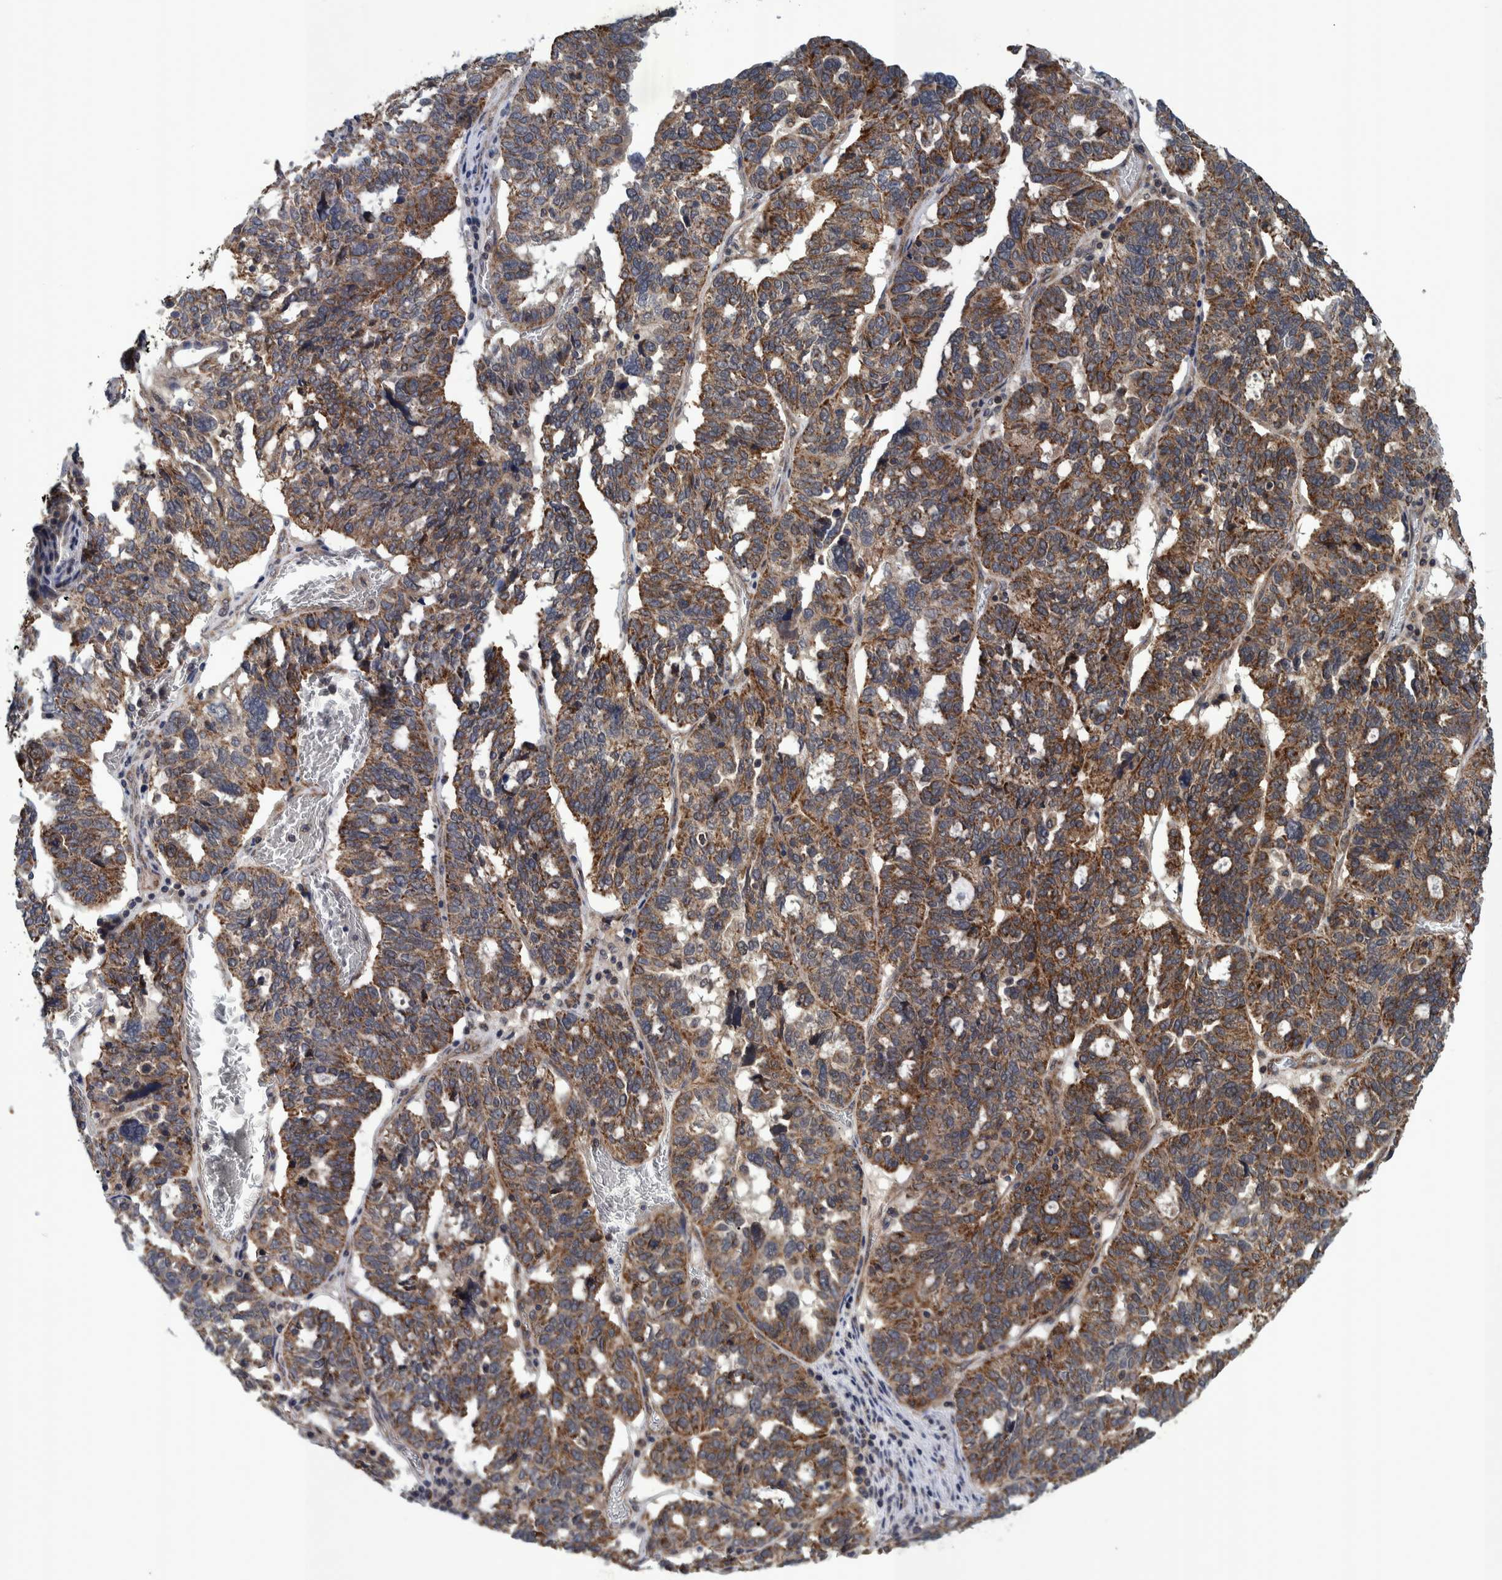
{"staining": {"intensity": "moderate", "quantity": ">75%", "location": "cytoplasmic/membranous"}, "tissue": "ovarian cancer", "cell_type": "Tumor cells", "image_type": "cancer", "snomed": [{"axis": "morphology", "description": "Cystadenocarcinoma, serous, NOS"}, {"axis": "topography", "description": "Ovary"}], "caption": "Serous cystadenocarcinoma (ovarian) tissue shows moderate cytoplasmic/membranous staining in about >75% of tumor cells", "gene": "MRPS7", "patient": {"sex": "female", "age": 59}}